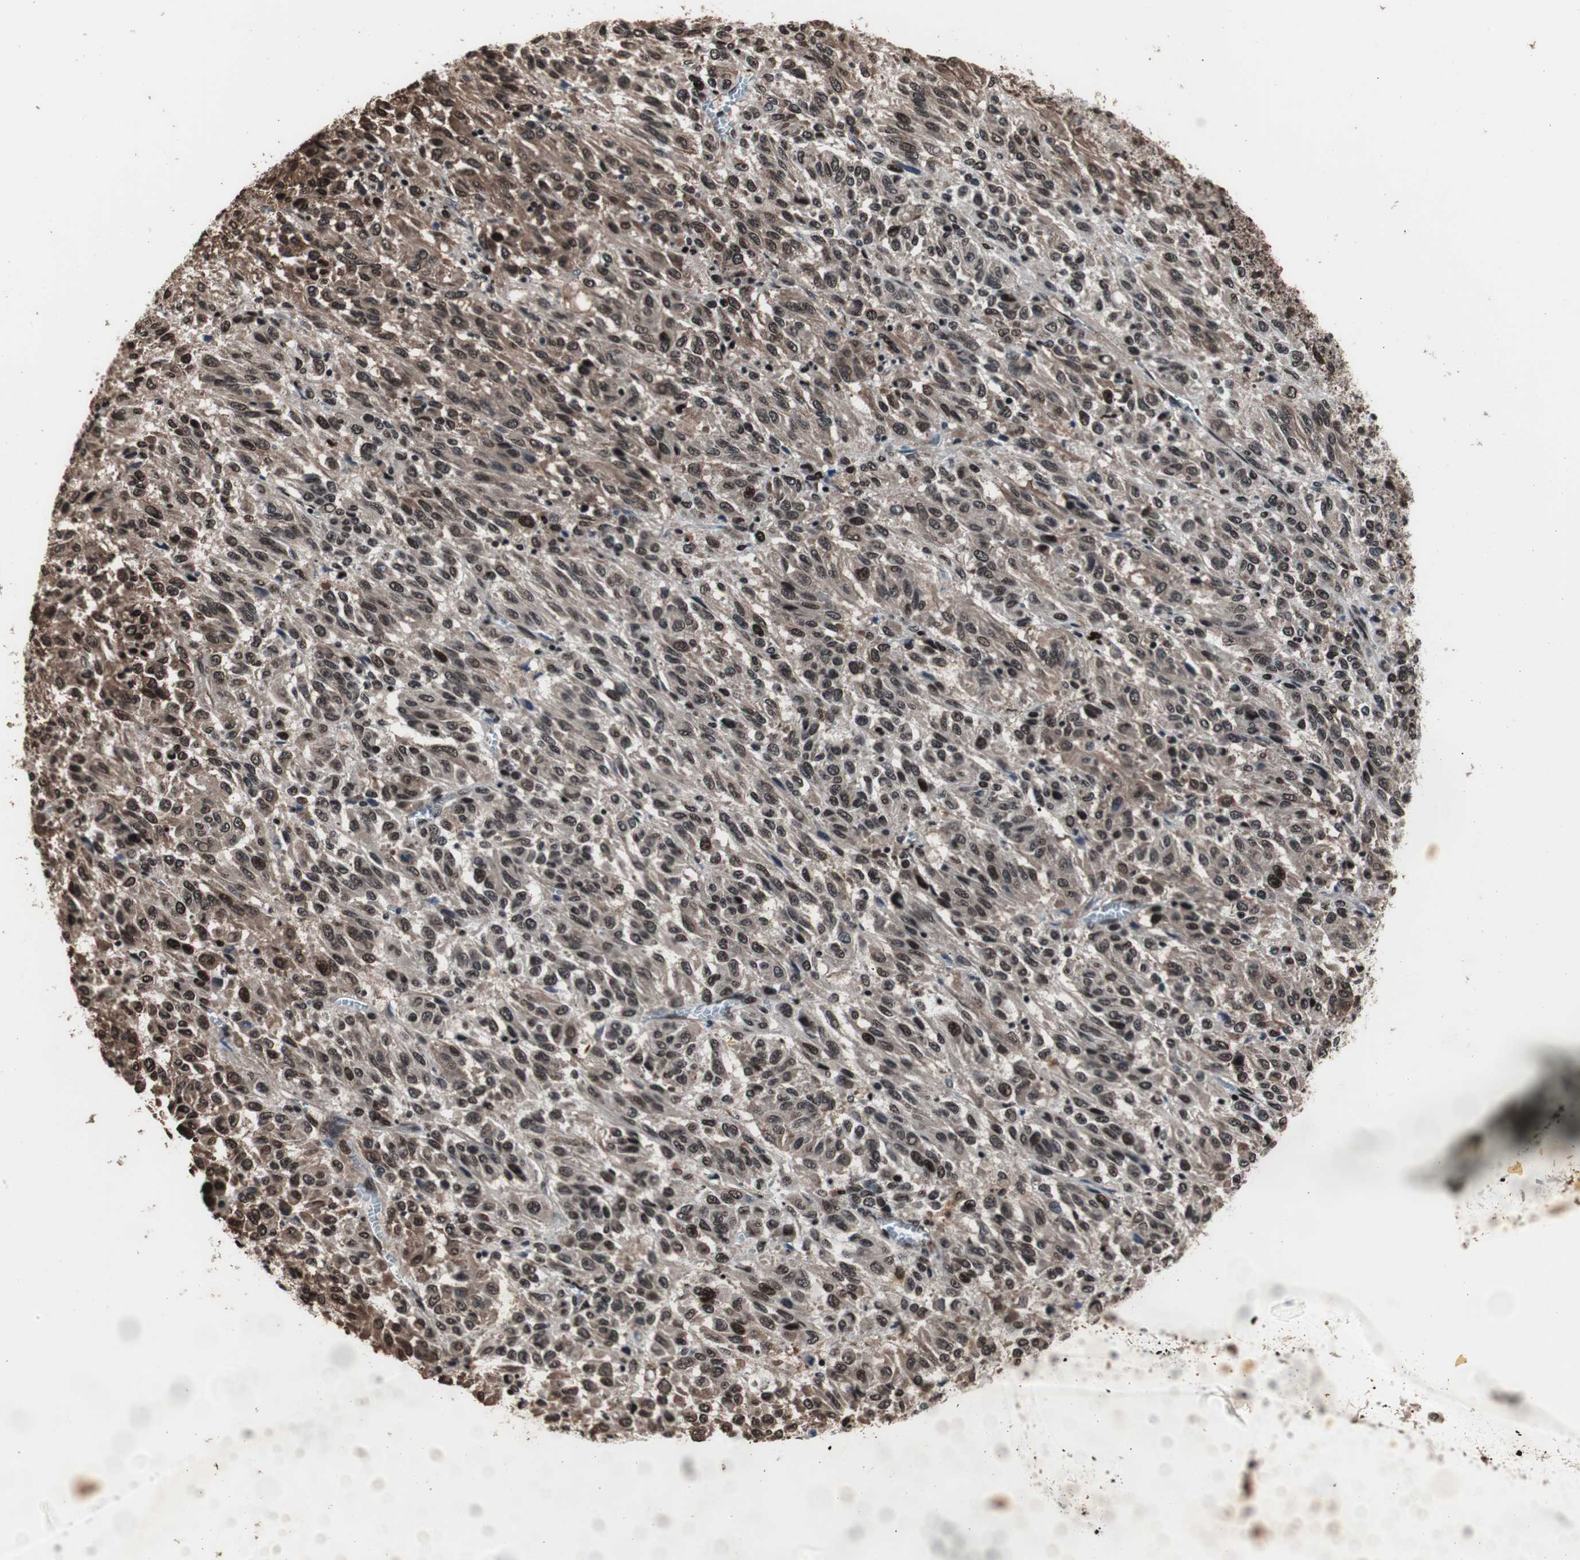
{"staining": {"intensity": "moderate", "quantity": "25%-75%", "location": "nuclear"}, "tissue": "melanoma", "cell_type": "Tumor cells", "image_type": "cancer", "snomed": [{"axis": "morphology", "description": "Malignant melanoma, Metastatic site"}, {"axis": "topography", "description": "Lung"}], "caption": "Immunohistochemical staining of human melanoma exhibits medium levels of moderate nuclear expression in about 25%-75% of tumor cells.", "gene": "POGZ", "patient": {"sex": "male", "age": 64}}